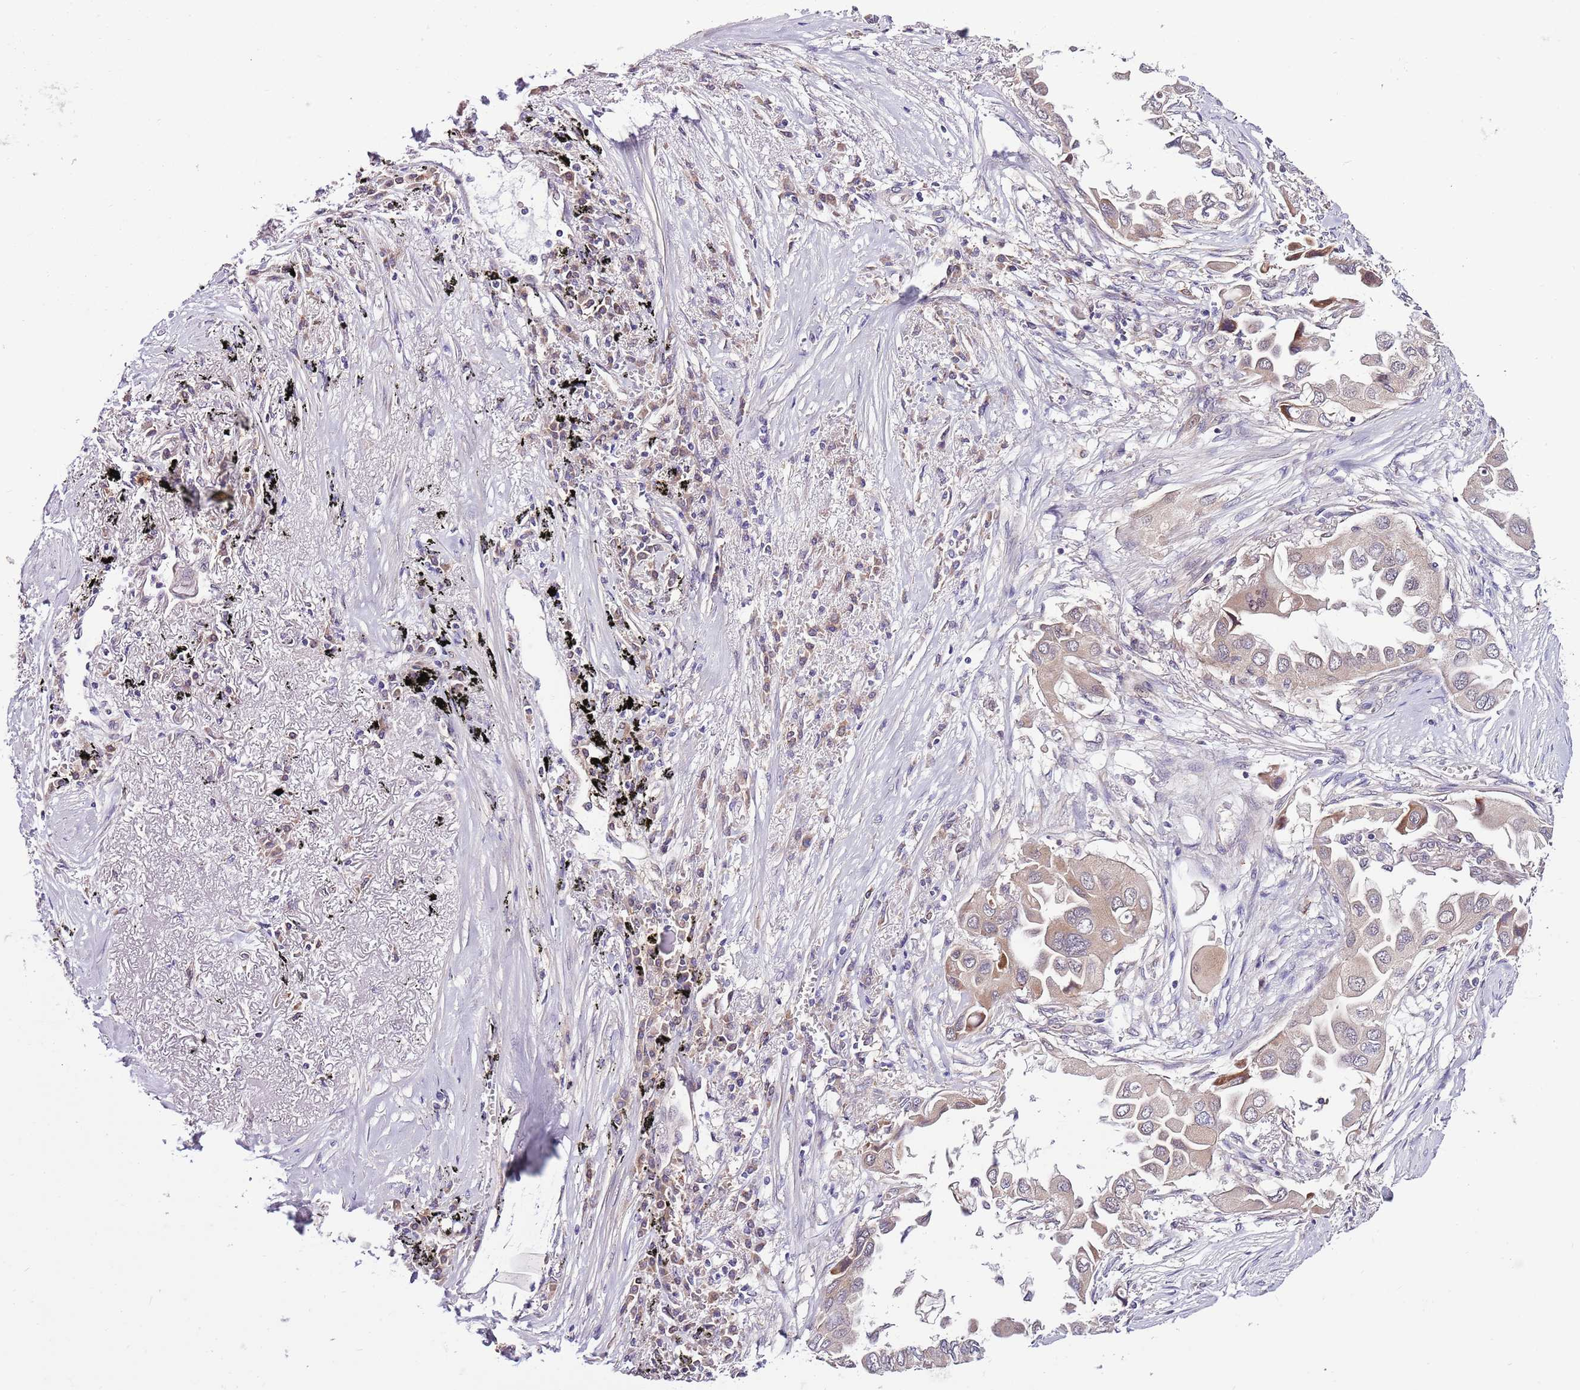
{"staining": {"intensity": "weak", "quantity": "<25%", "location": "cytoplasmic/membranous"}, "tissue": "lung cancer", "cell_type": "Tumor cells", "image_type": "cancer", "snomed": [{"axis": "morphology", "description": "Adenocarcinoma, NOS"}, {"axis": "topography", "description": "Lung"}], "caption": "Immunohistochemical staining of lung cancer displays no significant expression in tumor cells.", "gene": "SMG1", "patient": {"sex": "female", "age": 76}}